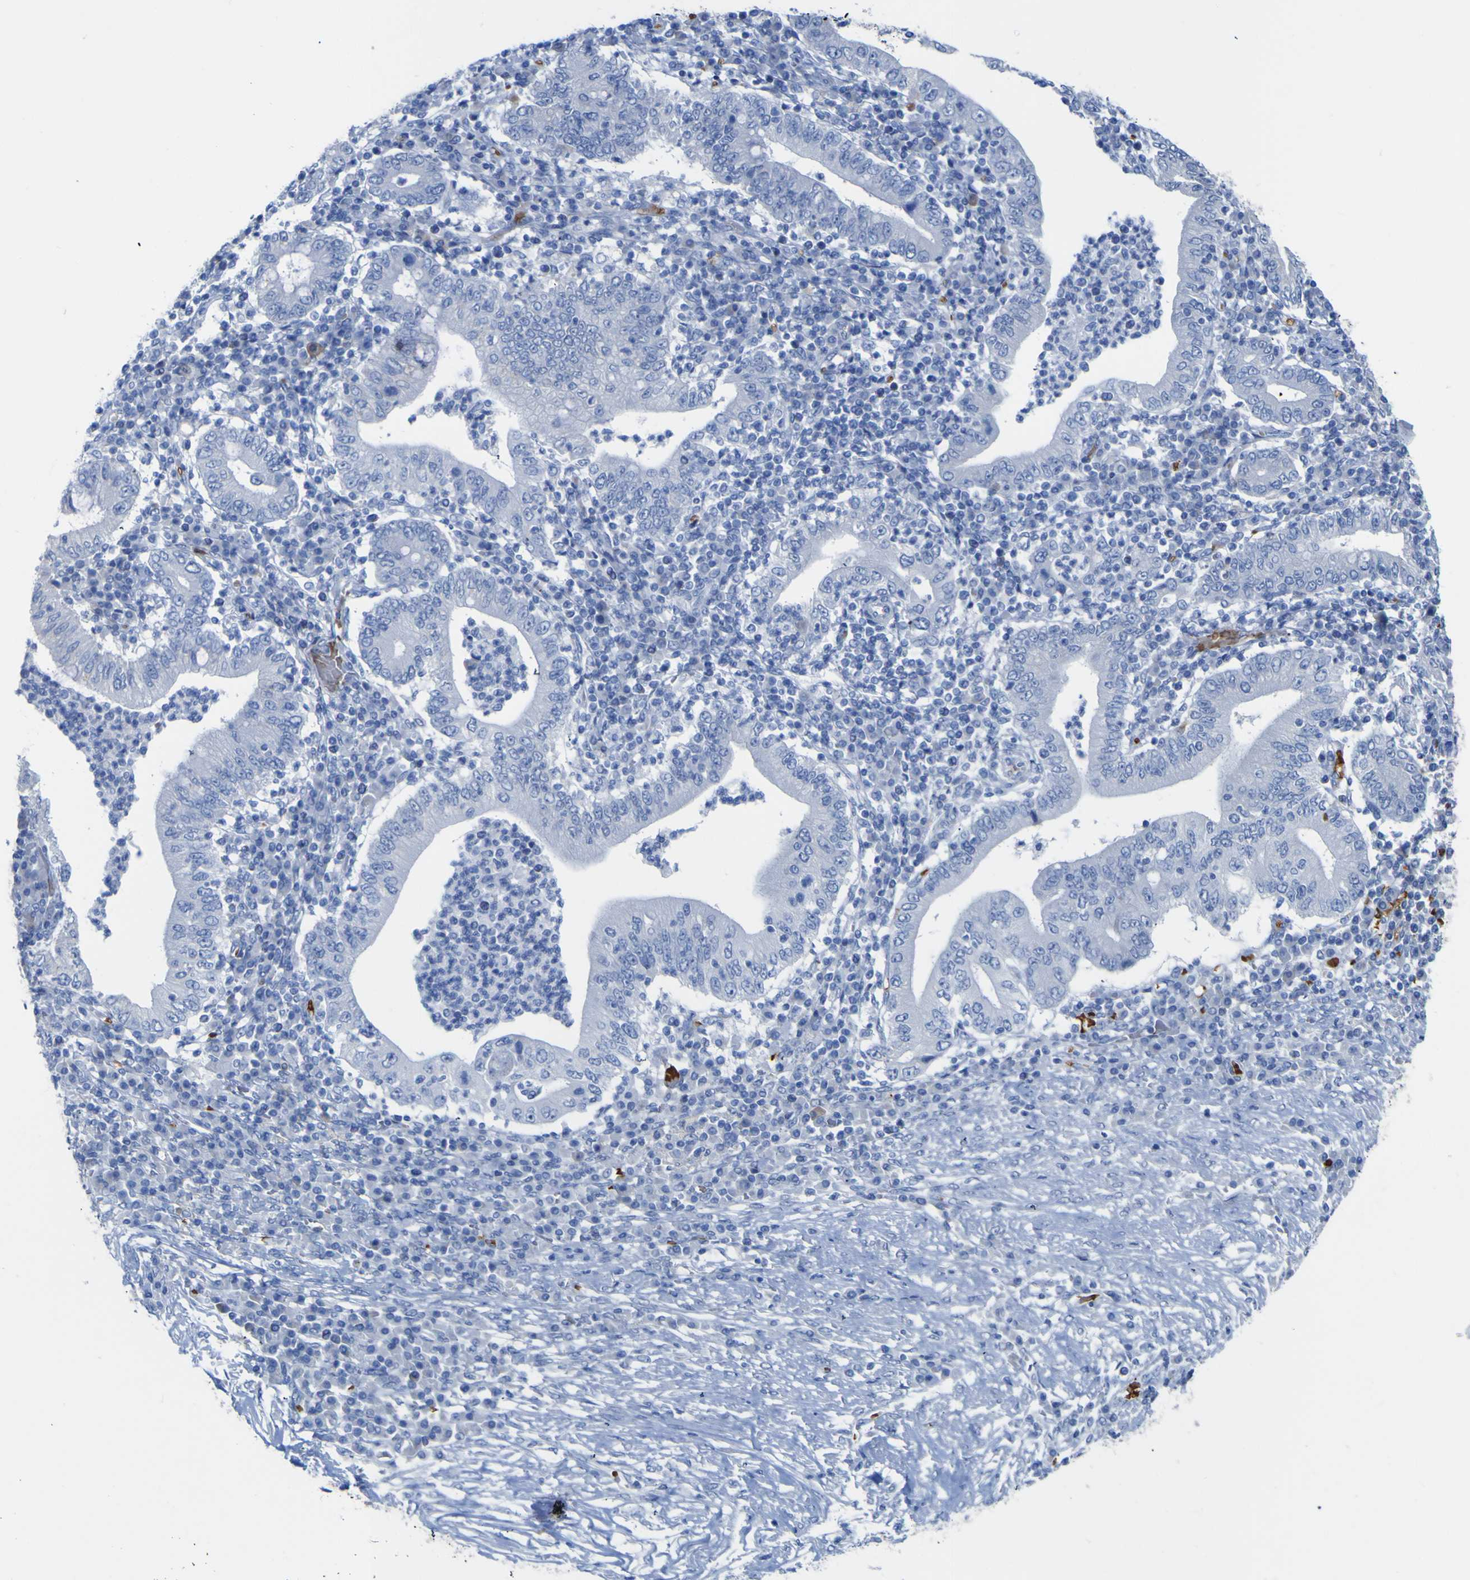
{"staining": {"intensity": "negative", "quantity": "none", "location": "none"}, "tissue": "stomach cancer", "cell_type": "Tumor cells", "image_type": "cancer", "snomed": [{"axis": "morphology", "description": "Normal tissue, NOS"}, {"axis": "morphology", "description": "Adenocarcinoma, NOS"}, {"axis": "topography", "description": "Esophagus"}, {"axis": "topography", "description": "Stomach, upper"}, {"axis": "topography", "description": "Peripheral nerve tissue"}], "caption": "Immunohistochemical staining of human adenocarcinoma (stomach) exhibits no significant staining in tumor cells.", "gene": "GCM1", "patient": {"sex": "male", "age": 62}}